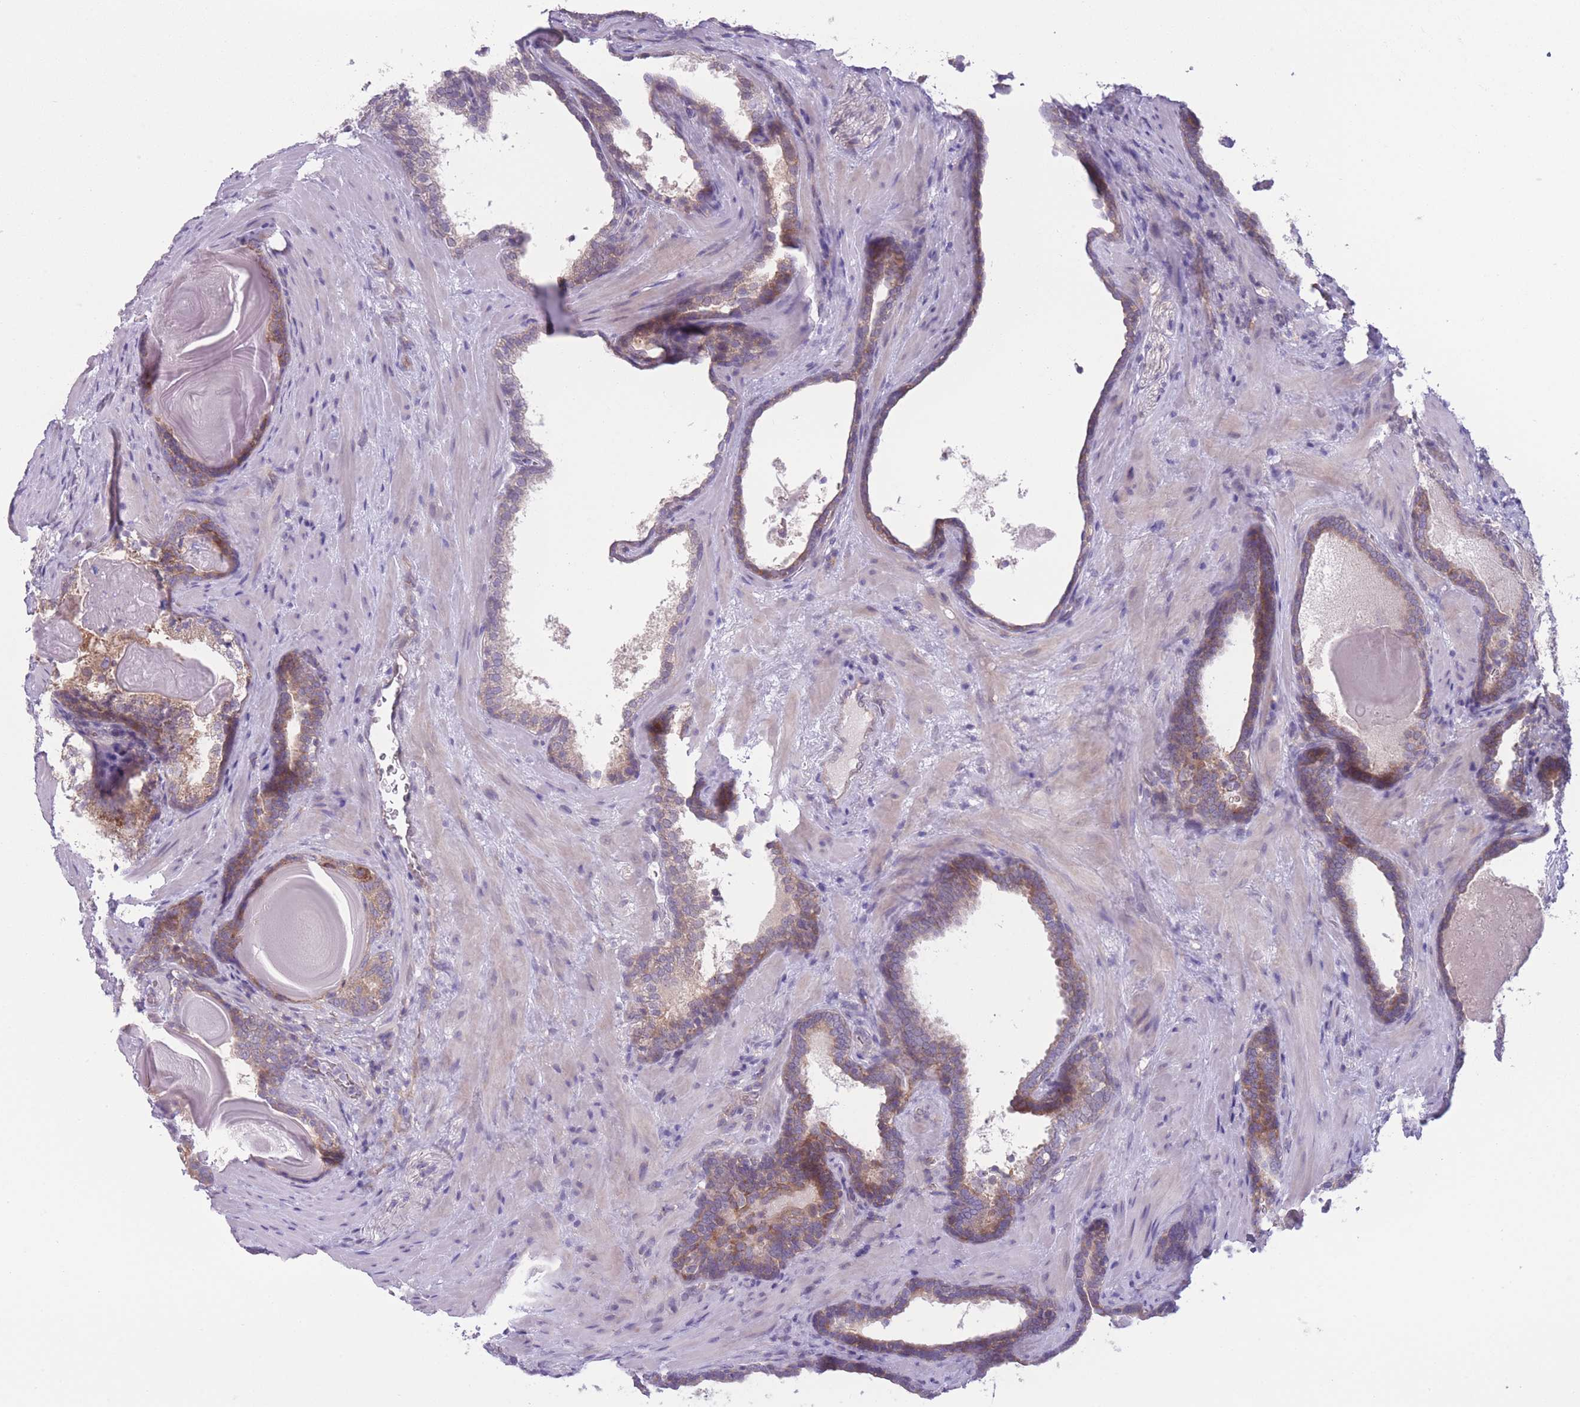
{"staining": {"intensity": "moderate", "quantity": ">75%", "location": "cytoplasmic/membranous"}, "tissue": "prostate cancer", "cell_type": "Tumor cells", "image_type": "cancer", "snomed": [{"axis": "morphology", "description": "Adenocarcinoma, Low grade"}, {"axis": "topography", "description": "Prostate"}], "caption": "Prostate cancer stained with DAB (3,3'-diaminobenzidine) immunohistochemistry (IHC) displays medium levels of moderate cytoplasmic/membranous expression in about >75% of tumor cells. (brown staining indicates protein expression, while blue staining denotes nuclei).", "gene": "CCT6B", "patient": {"sex": "male", "age": 60}}